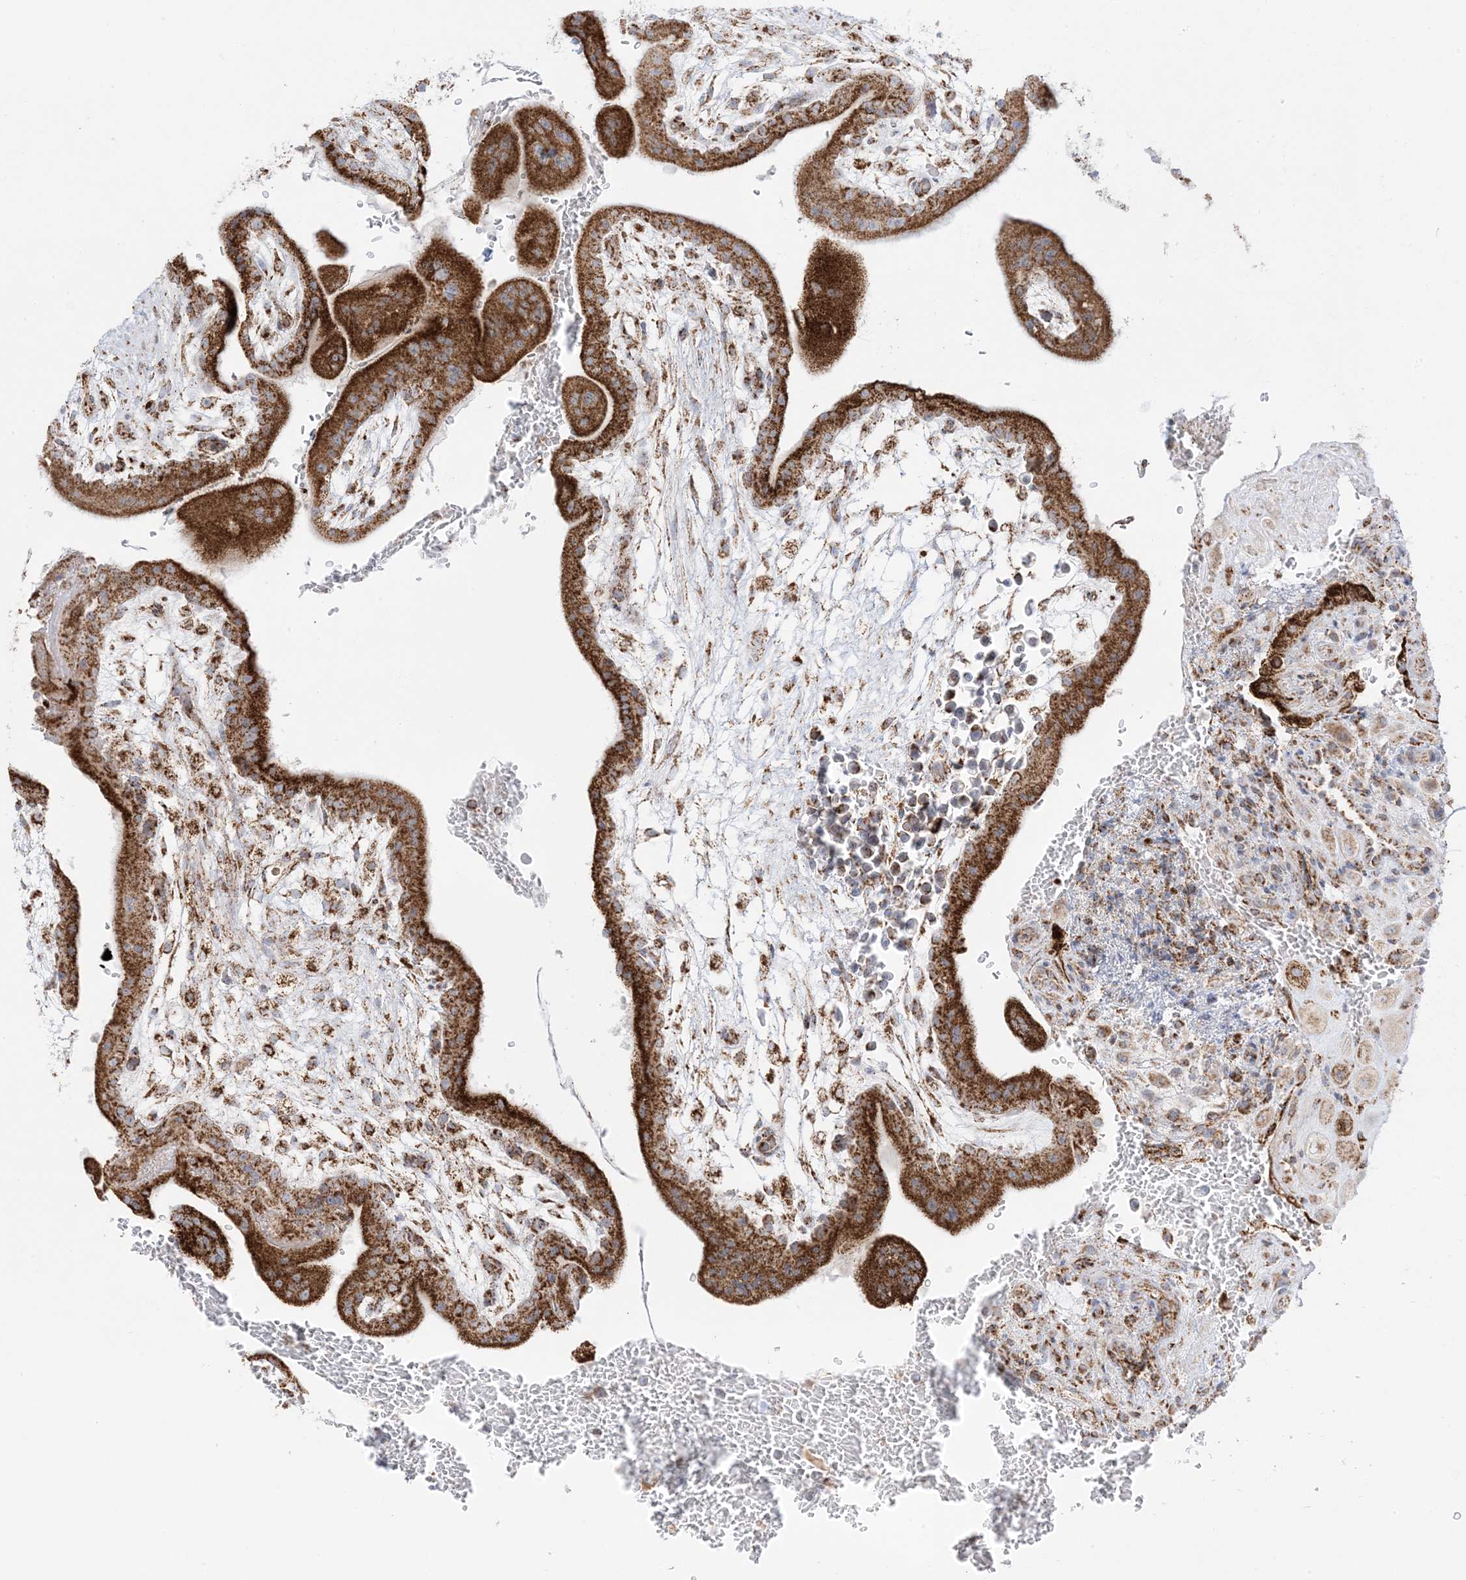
{"staining": {"intensity": "strong", "quantity": ">75%", "location": "cytoplasmic/membranous"}, "tissue": "placenta", "cell_type": "Decidual cells", "image_type": "normal", "snomed": [{"axis": "morphology", "description": "Normal tissue, NOS"}, {"axis": "topography", "description": "Placenta"}], "caption": "Strong cytoplasmic/membranous protein staining is appreciated in about >75% of decidual cells in placenta. Using DAB (brown) and hematoxylin (blue) stains, captured at high magnification using brightfield microscopy.", "gene": "MRPS36", "patient": {"sex": "female", "age": 35}}